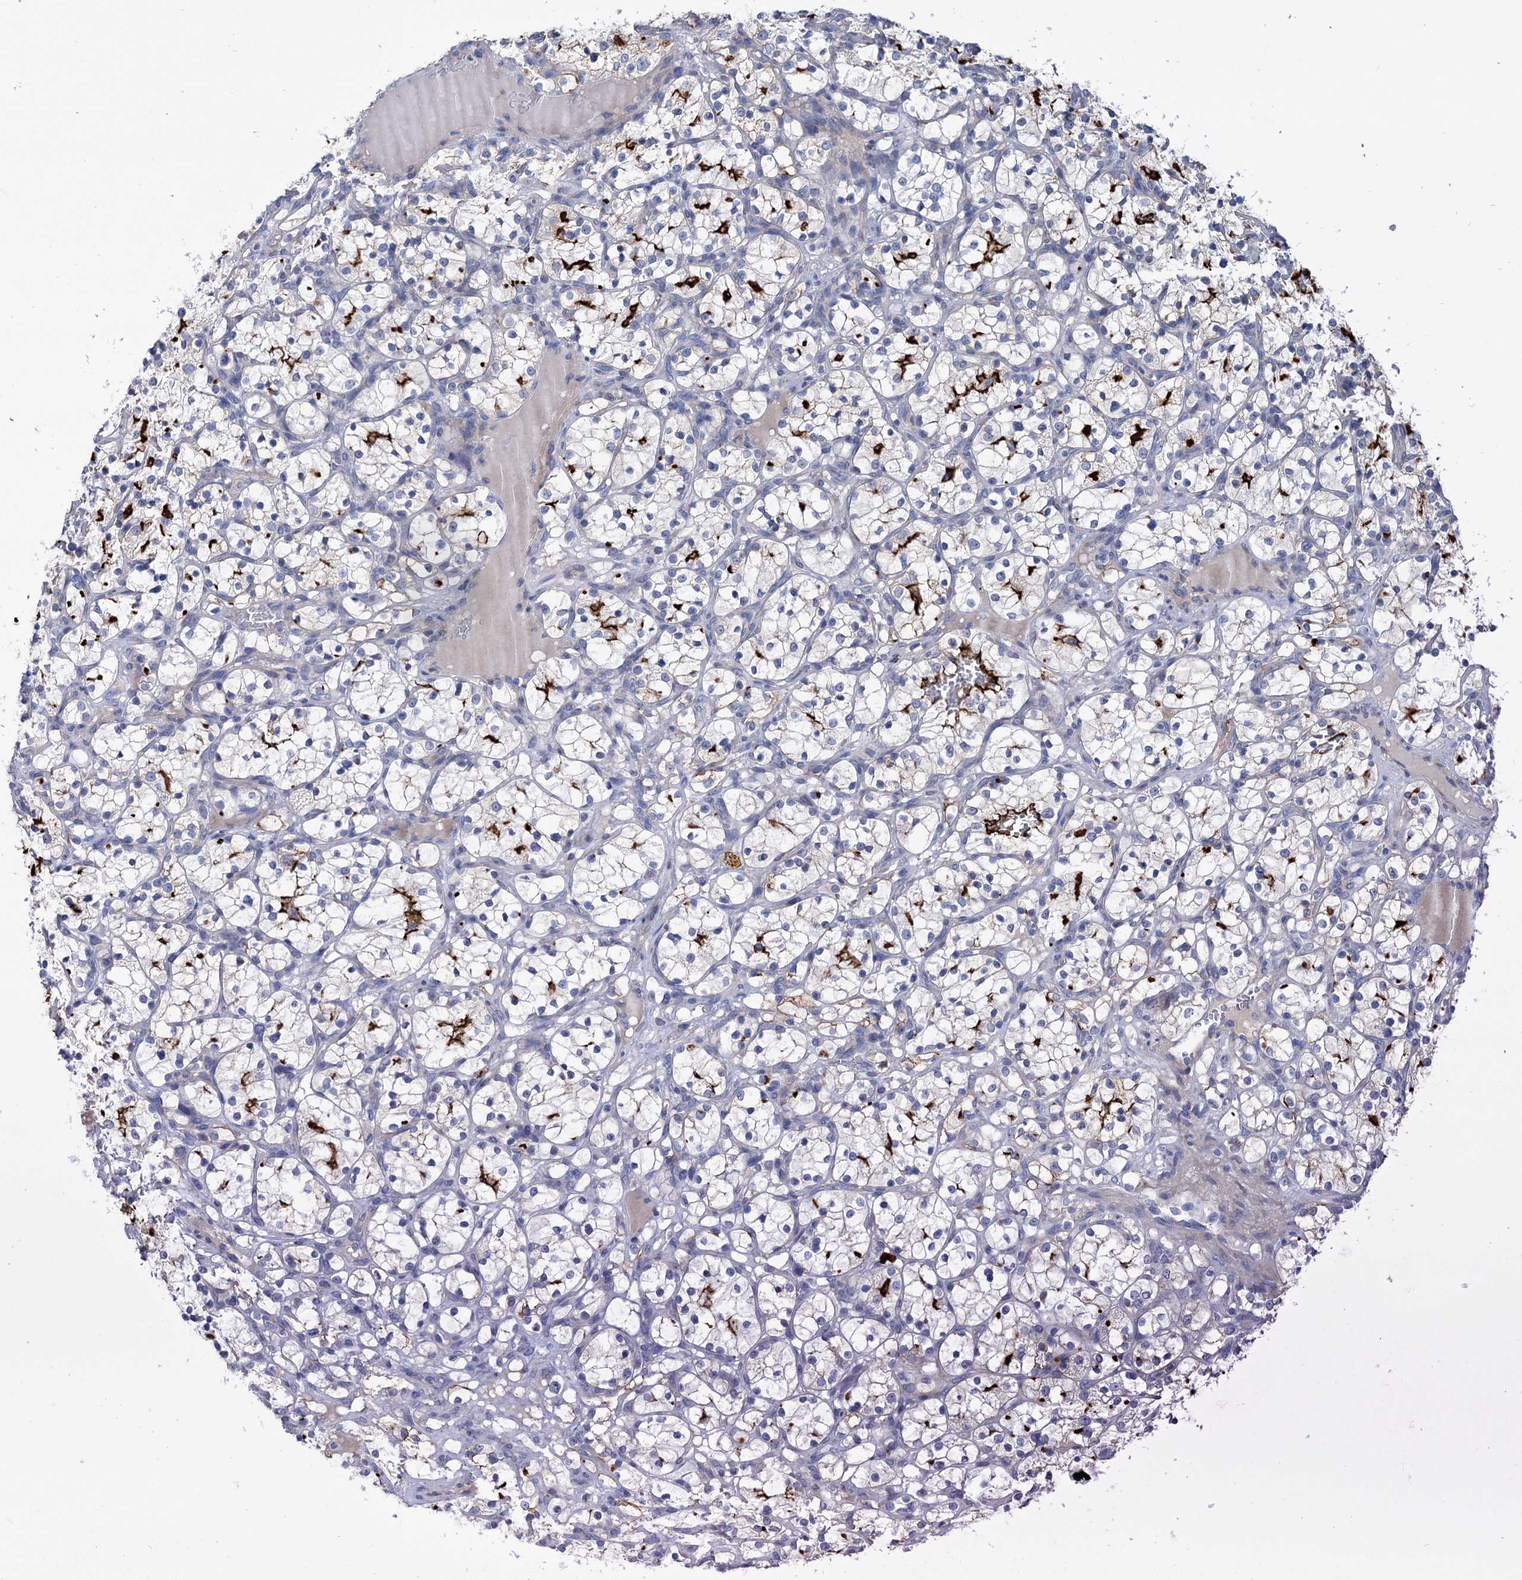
{"staining": {"intensity": "strong", "quantity": "25%-75%", "location": "cytoplasmic/membranous"}, "tissue": "renal cancer", "cell_type": "Tumor cells", "image_type": "cancer", "snomed": [{"axis": "morphology", "description": "Adenocarcinoma, NOS"}, {"axis": "topography", "description": "Kidney"}], "caption": "Immunohistochemistry image of adenocarcinoma (renal) stained for a protein (brown), which shows high levels of strong cytoplasmic/membranous staining in about 25%-75% of tumor cells.", "gene": "BBS4", "patient": {"sex": "female", "age": 69}}